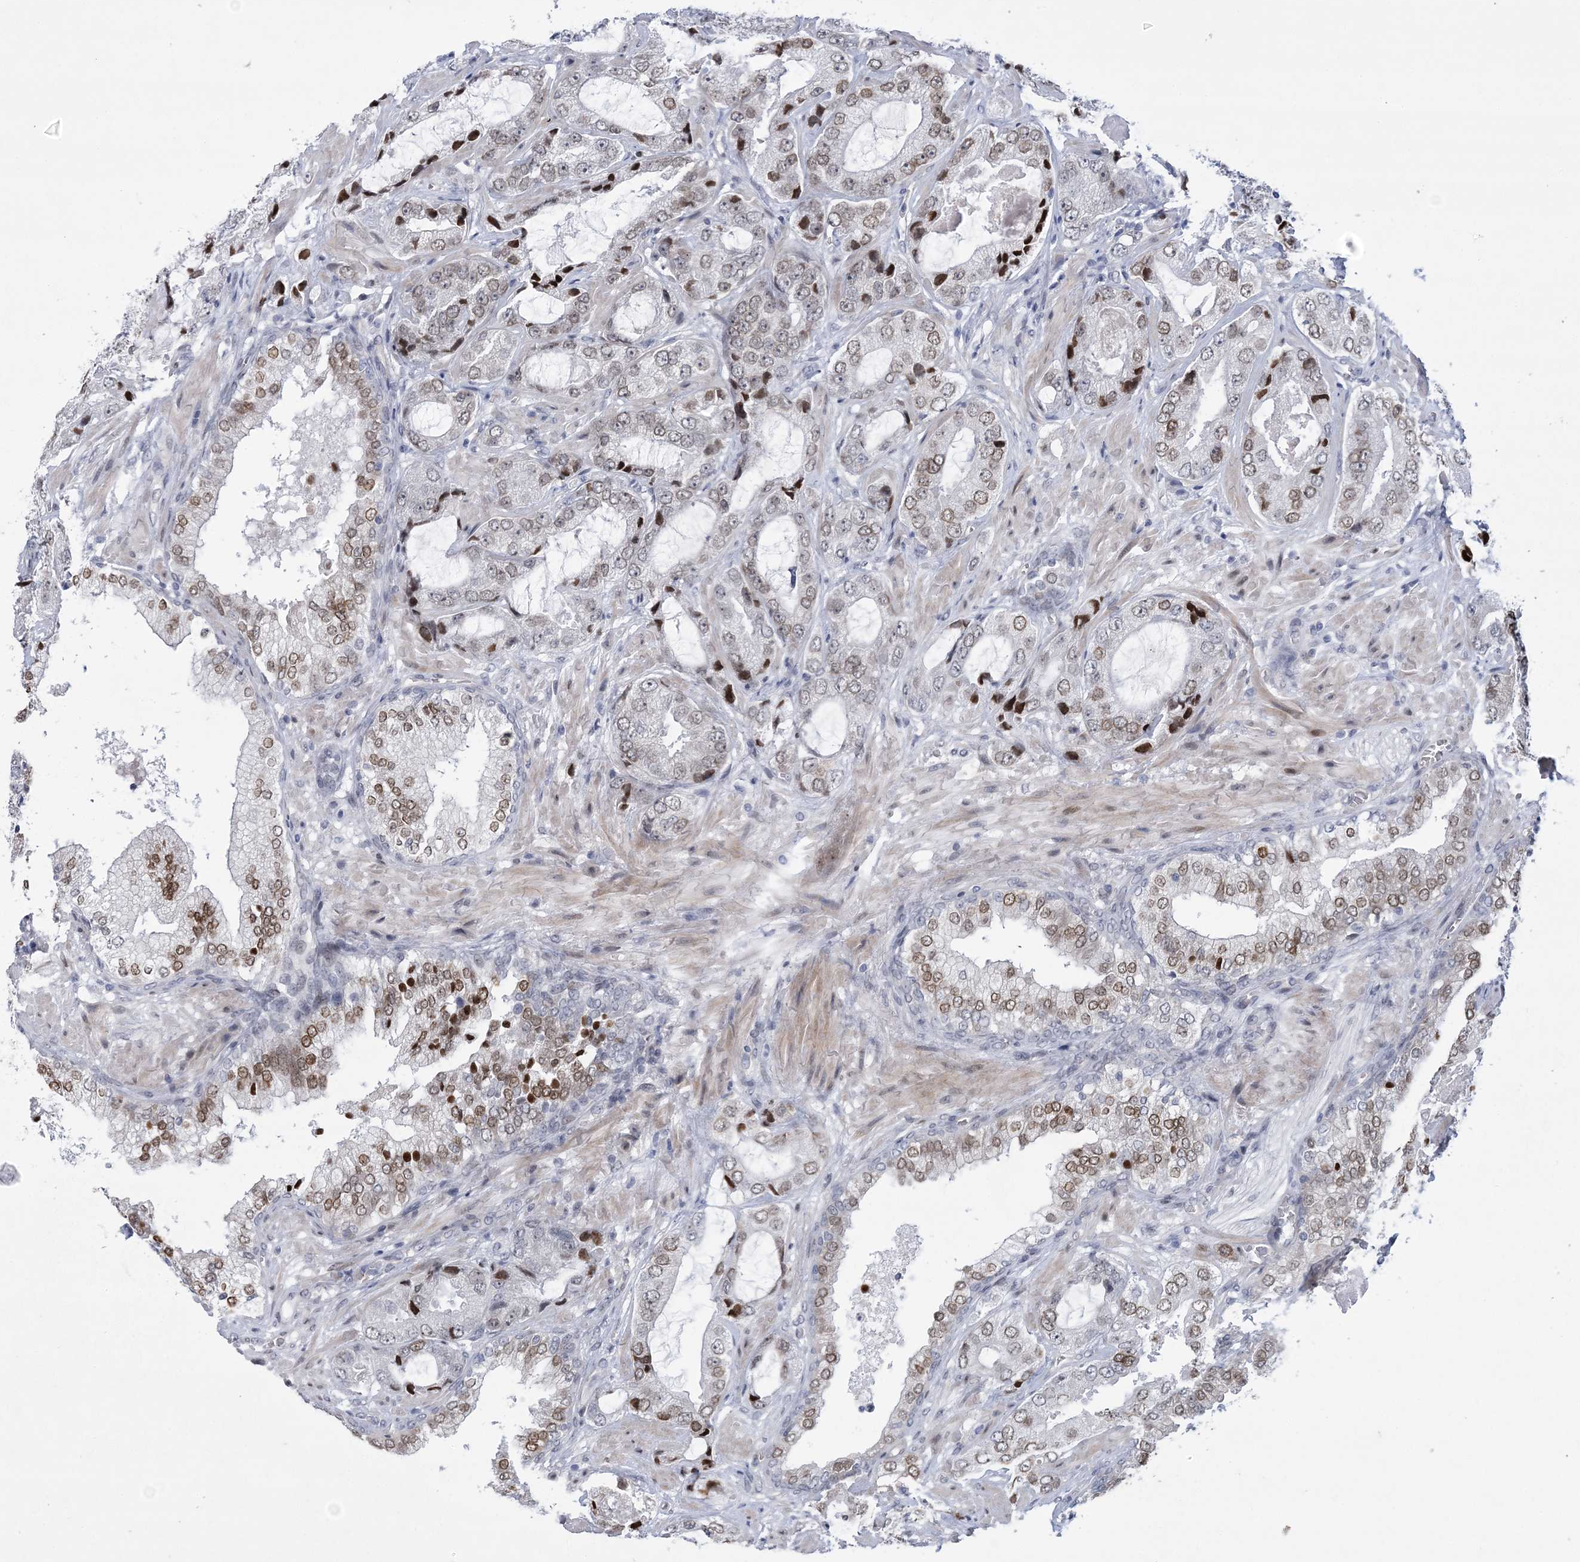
{"staining": {"intensity": "moderate", "quantity": ">75%", "location": "cytoplasmic/membranous,nuclear"}, "tissue": "prostate cancer", "cell_type": "Tumor cells", "image_type": "cancer", "snomed": [{"axis": "morphology", "description": "Normal tissue, NOS"}, {"axis": "morphology", "description": "Adenocarcinoma, High grade"}, {"axis": "topography", "description": "Prostate"}, {"axis": "topography", "description": "Peripheral nerve tissue"}], "caption": "A histopathology image of prostate cancer (high-grade adenocarcinoma) stained for a protein displays moderate cytoplasmic/membranous and nuclear brown staining in tumor cells. The staining was performed using DAB (3,3'-diaminobenzidine), with brown indicating positive protein expression. Nuclei are stained blue with hematoxylin.", "gene": "HOMEZ", "patient": {"sex": "male", "age": 59}}